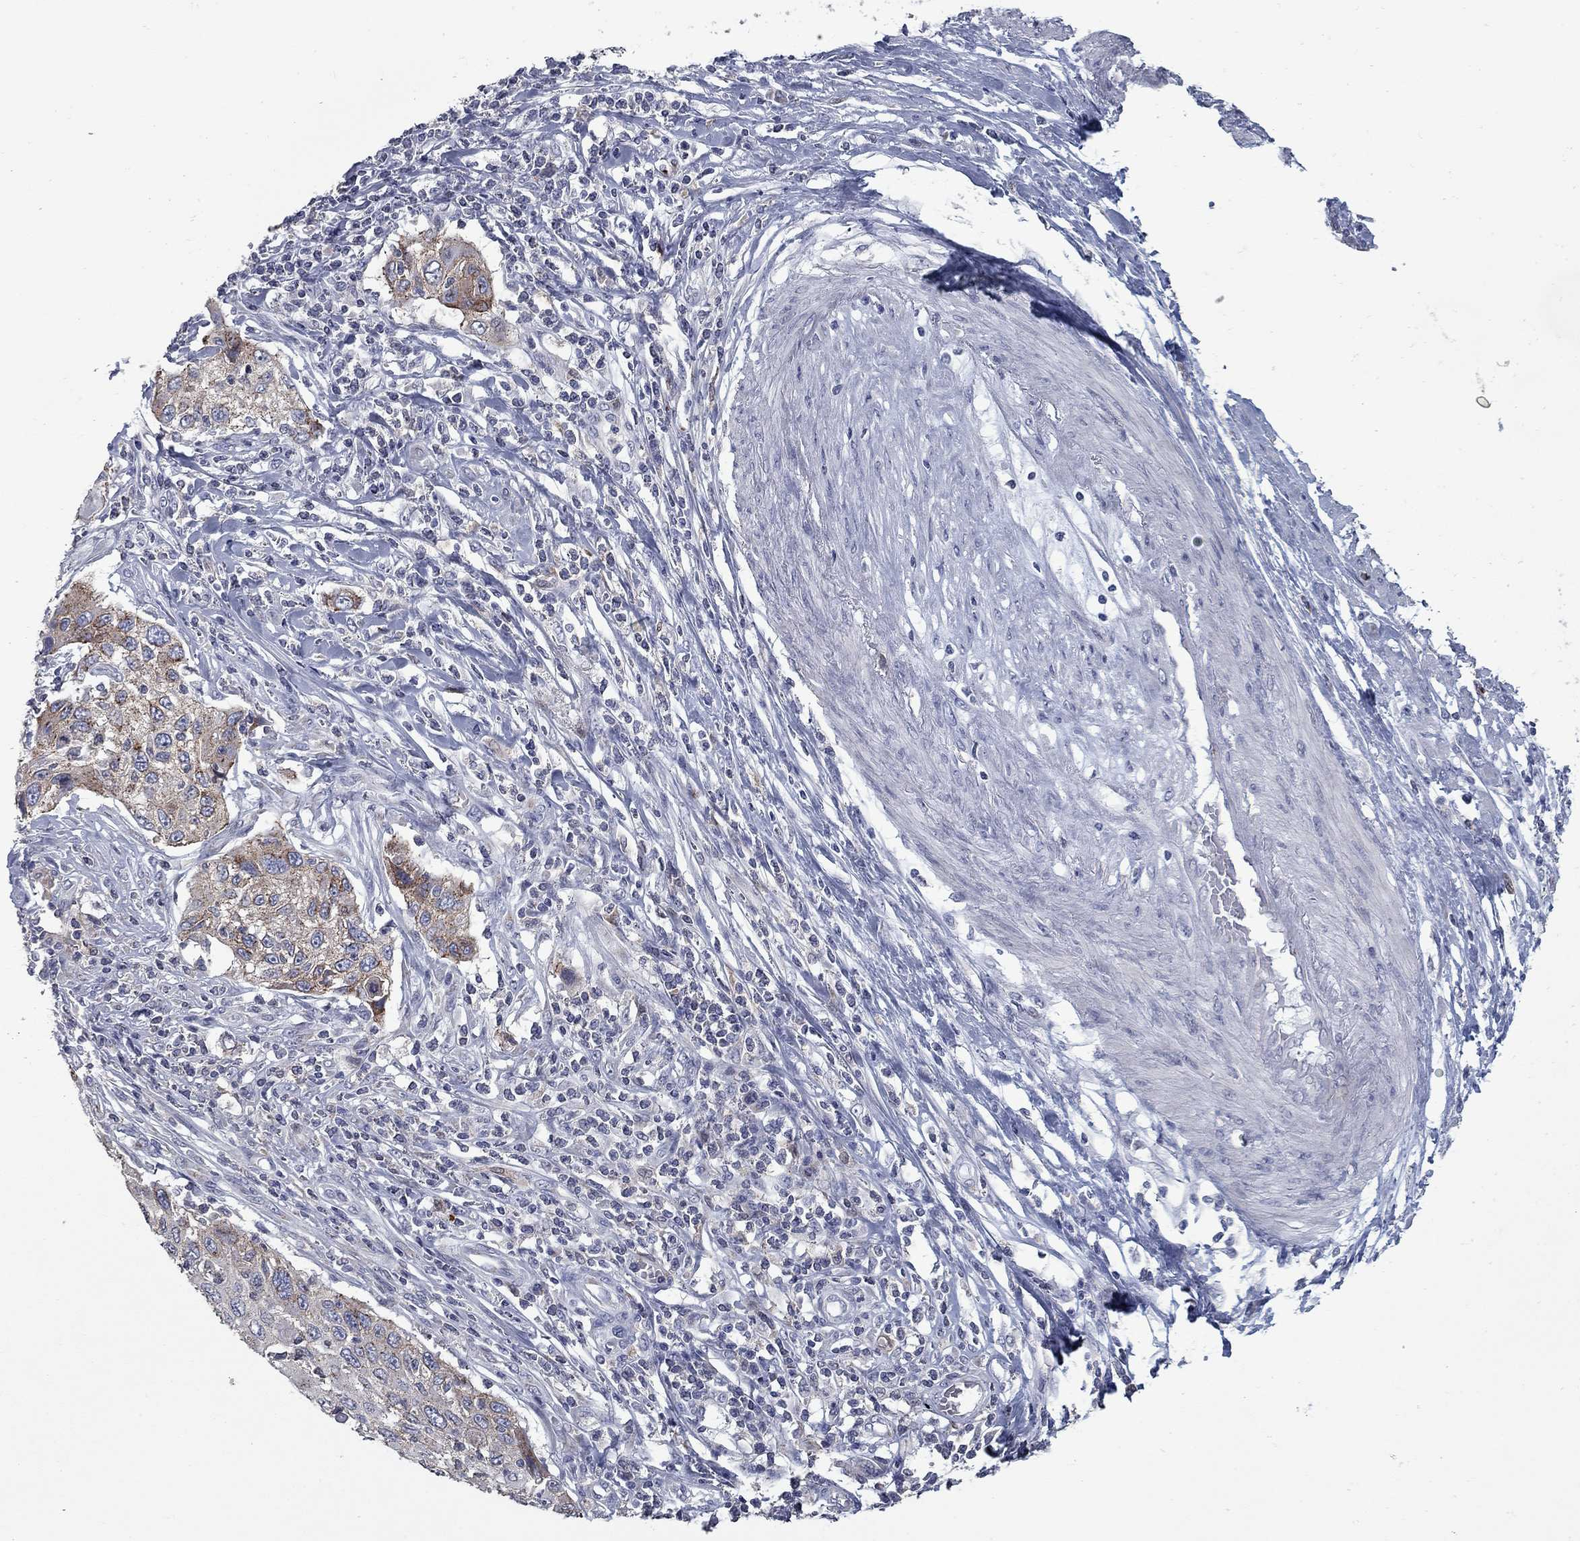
{"staining": {"intensity": "moderate", "quantity": "25%-75%", "location": "cytoplasmic/membranous"}, "tissue": "cervical cancer", "cell_type": "Tumor cells", "image_type": "cancer", "snomed": [{"axis": "morphology", "description": "Squamous cell carcinoma, NOS"}, {"axis": "topography", "description": "Cervix"}], "caption": "Protein staining of cervical cancer tissue demonstrates moderate cytoplasmic/membranous staining in about 25%-75% of tumor cells.", "gene": "KIAA0319L", "patient": {"sex": "female", "age": 70}}